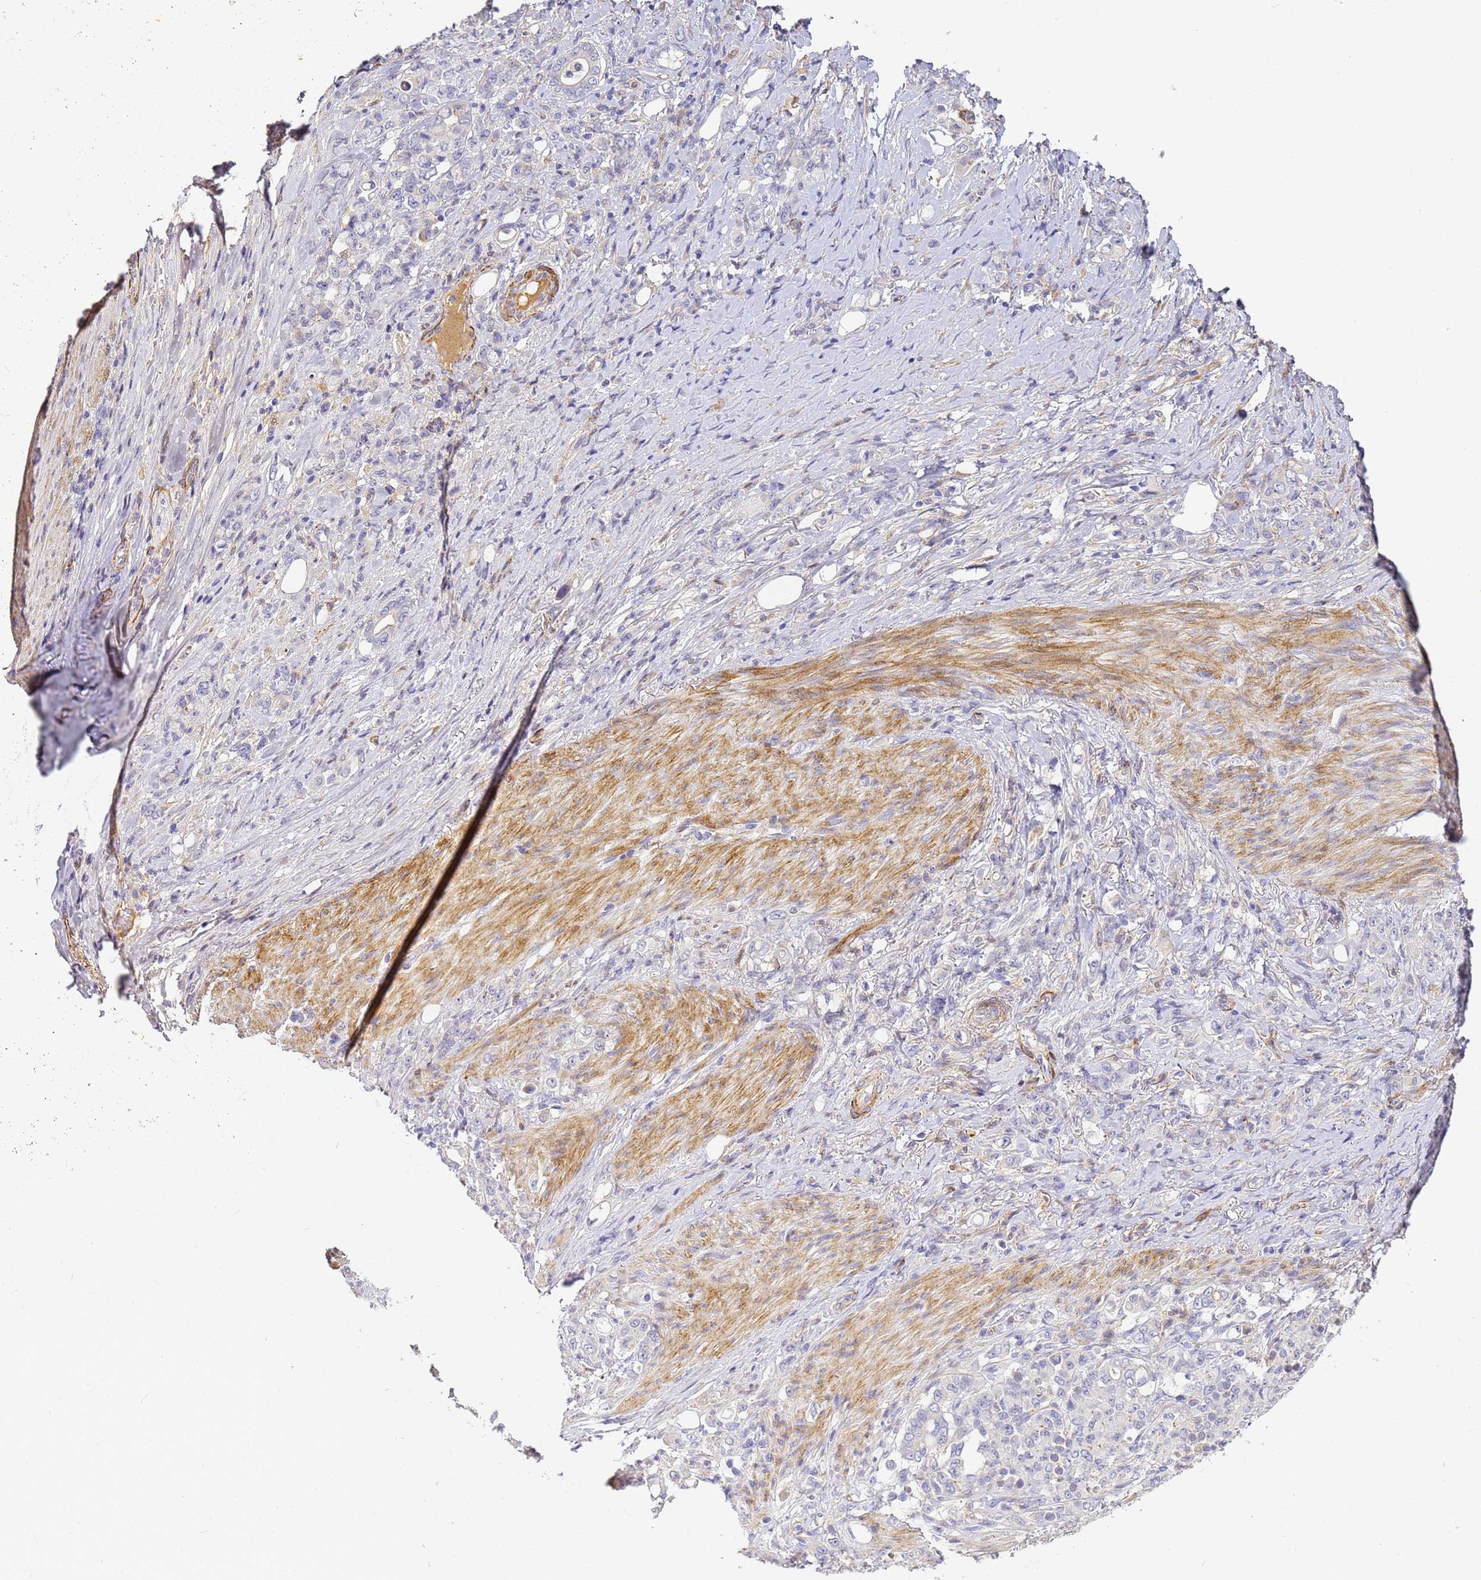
{"staining": {"intensity": "negative", "quantity": "none", "location": "none"}, "tissue": "stomach cancer", "cell_type": "Tumor cells", "image_type": "cancer", "snomed": [{"axis": "morphology", "description": "Adenocarcinoma, NOS"}, {"axis": "topography", "description": "Stomach"}], "caption": "This histopathology image is of stomach adenocarcinoma stained with immunohistochemistry (IHC) to label a protein in brown with the nuclei are counter-stained blue. There is no expression in tumor cells.", "gene": "CFH", "patient": {"sex": "female", "age": 79}}